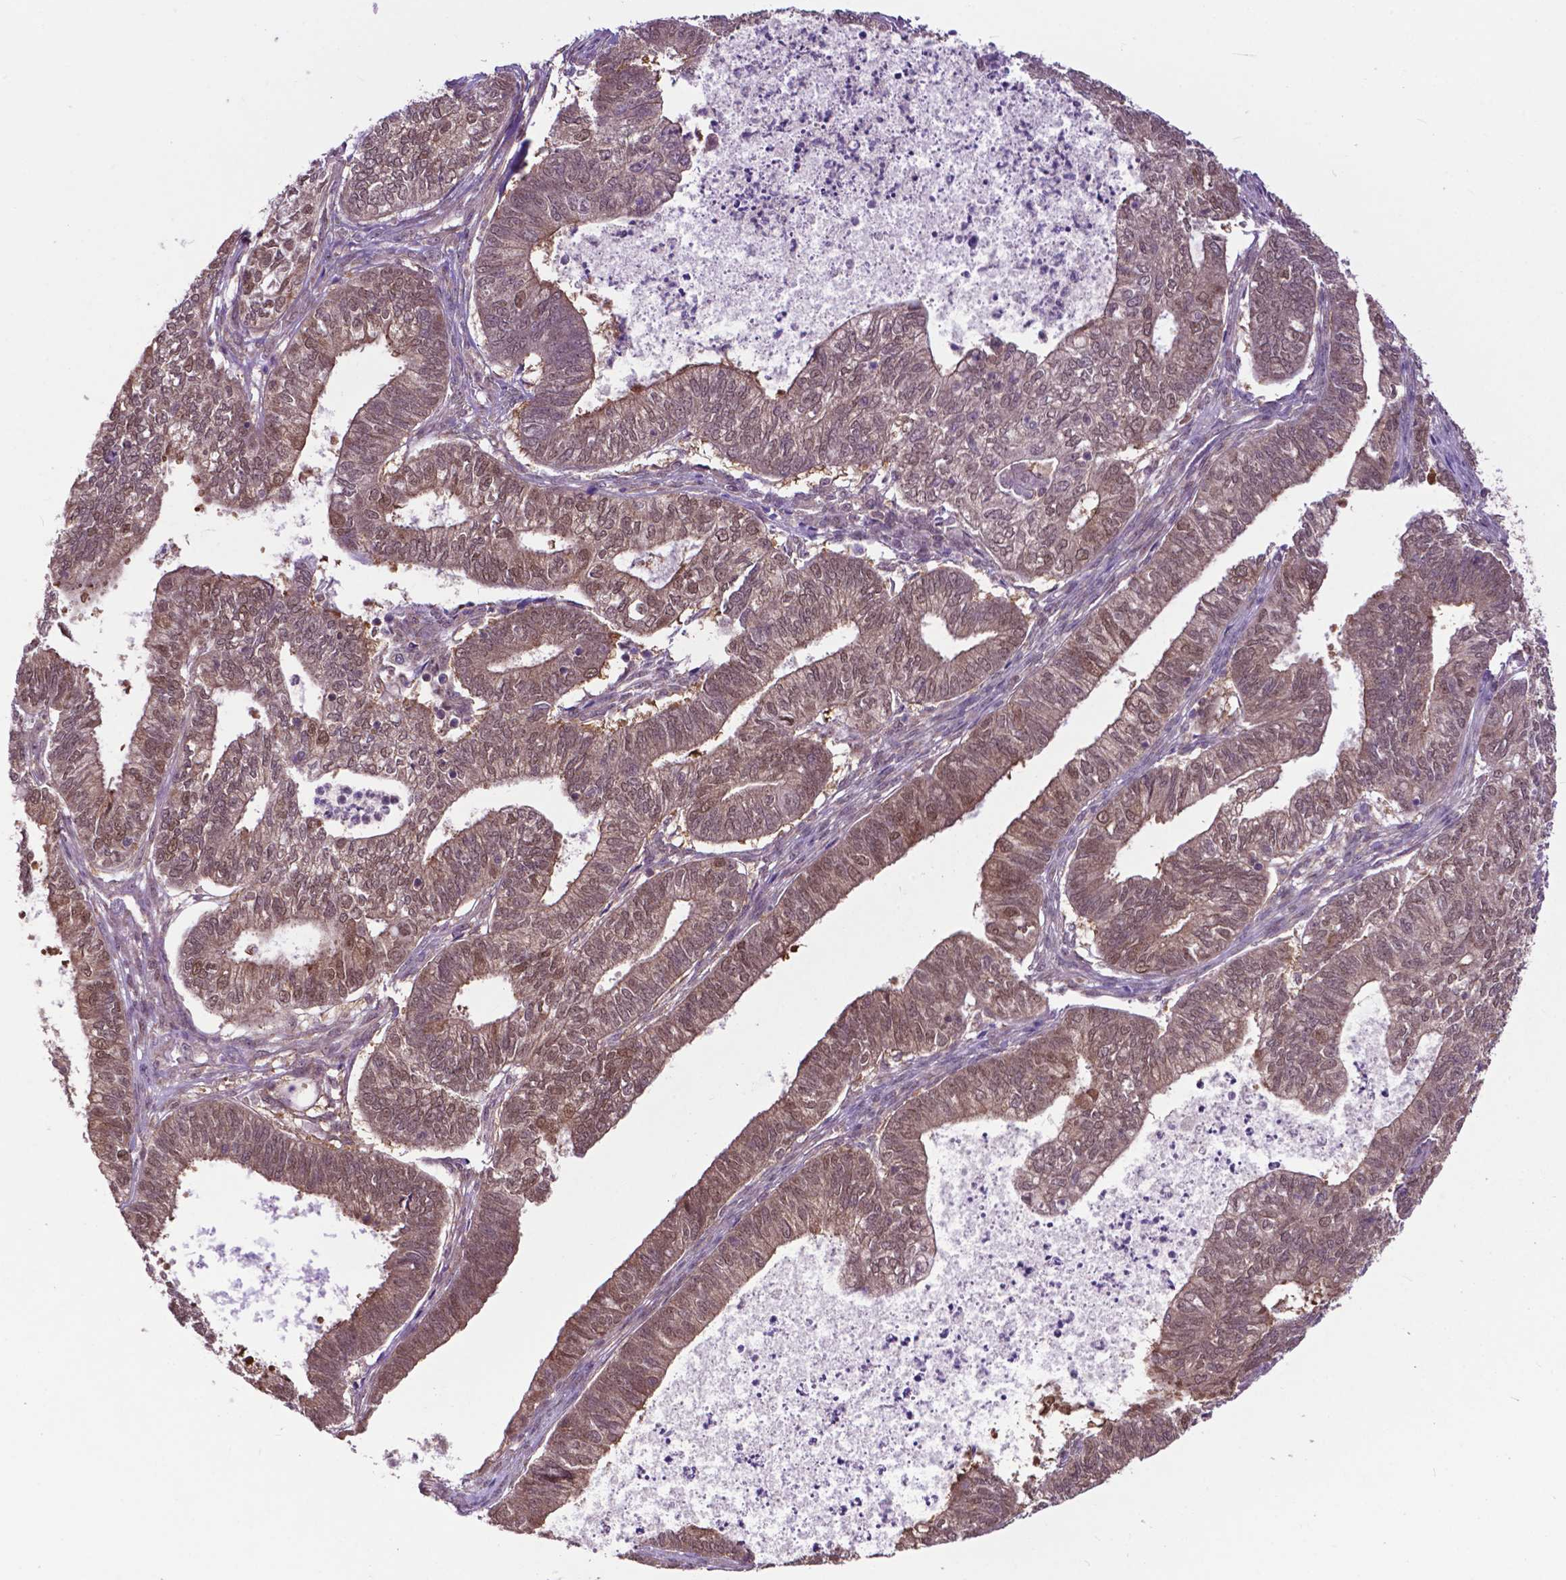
{"staining": {"intensity": "moderate", "quantity": "25%-75%", "location": "nuclear"}, "tissue": "ovarian cancer", "cell_type": "Tumor cells", "image_type": "cancer", "snomed": [{"axis": "morphology", "description": "Carcinoma, endometroid"}, {"axis": "topography", "description": "Ovary"}], "caption": "Ovarian cancer was stained to show a protein in brown. There is medium levels of moderate nuclear positivity in approximately 25%-75% of tumor cells. The staining is performed using DAB (3,3'-diaminobenzidine) brown chromogen to label protein expression. The nuclei are counter-stained blue using hematoxylin.", "gene": "OTUB1", "patient": {"sex": "female", "age": 64}}